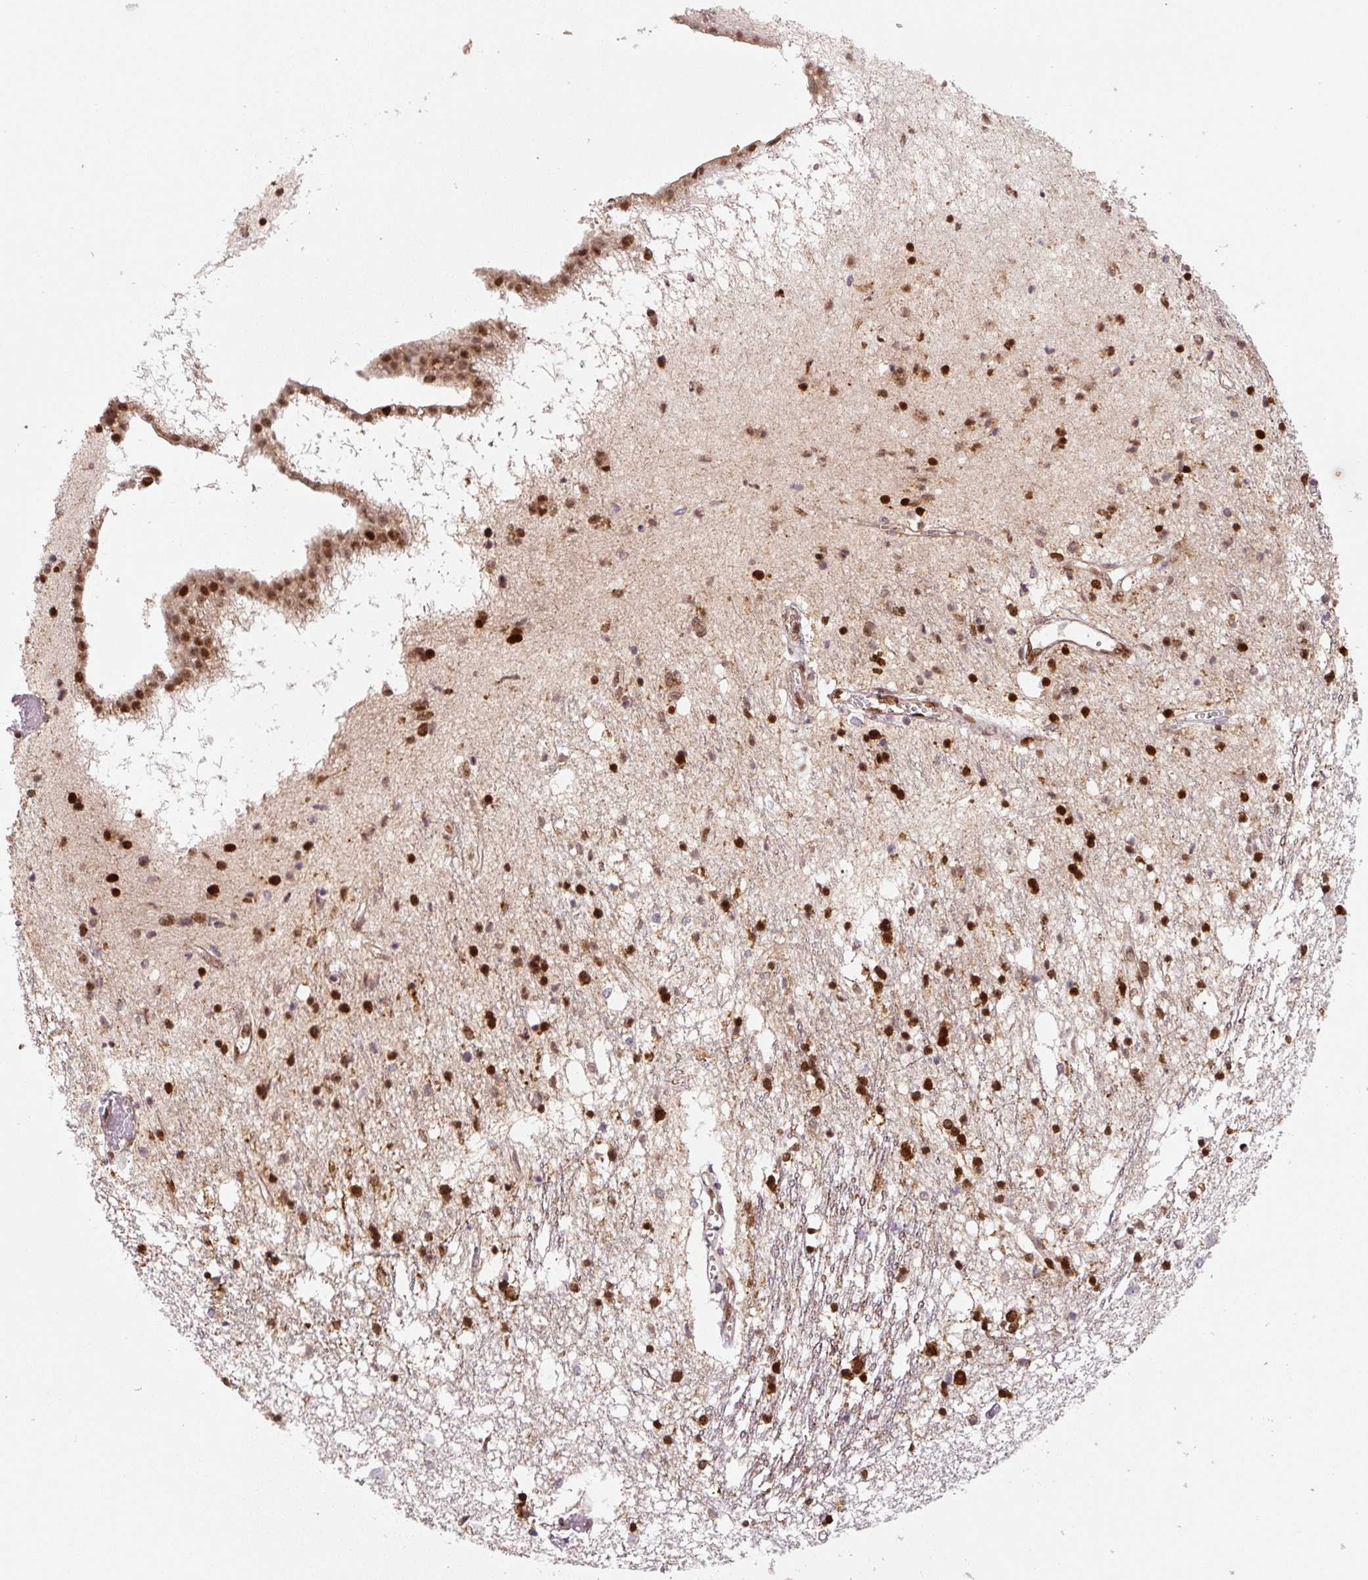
{"staining": {"intensity": "strong", "quantity": ">75%", "location": "nuclear"}, "tissue": "caudate", "cell_type": "Glial cells", "image_type": "normal", "snomed": [{"axis": "morphology", "description": "Normal tissue, NOS"}, {"axis": "topography", "description": "Lateral ventricle wall"}], "caption": "Protein expression by immunohistochemistry (IHC) displays strong nuclear expression in about >75% of glial cells in benign caudate.", "gene": "PYDC2", "patient": {"sex": "male", "age": 70}}